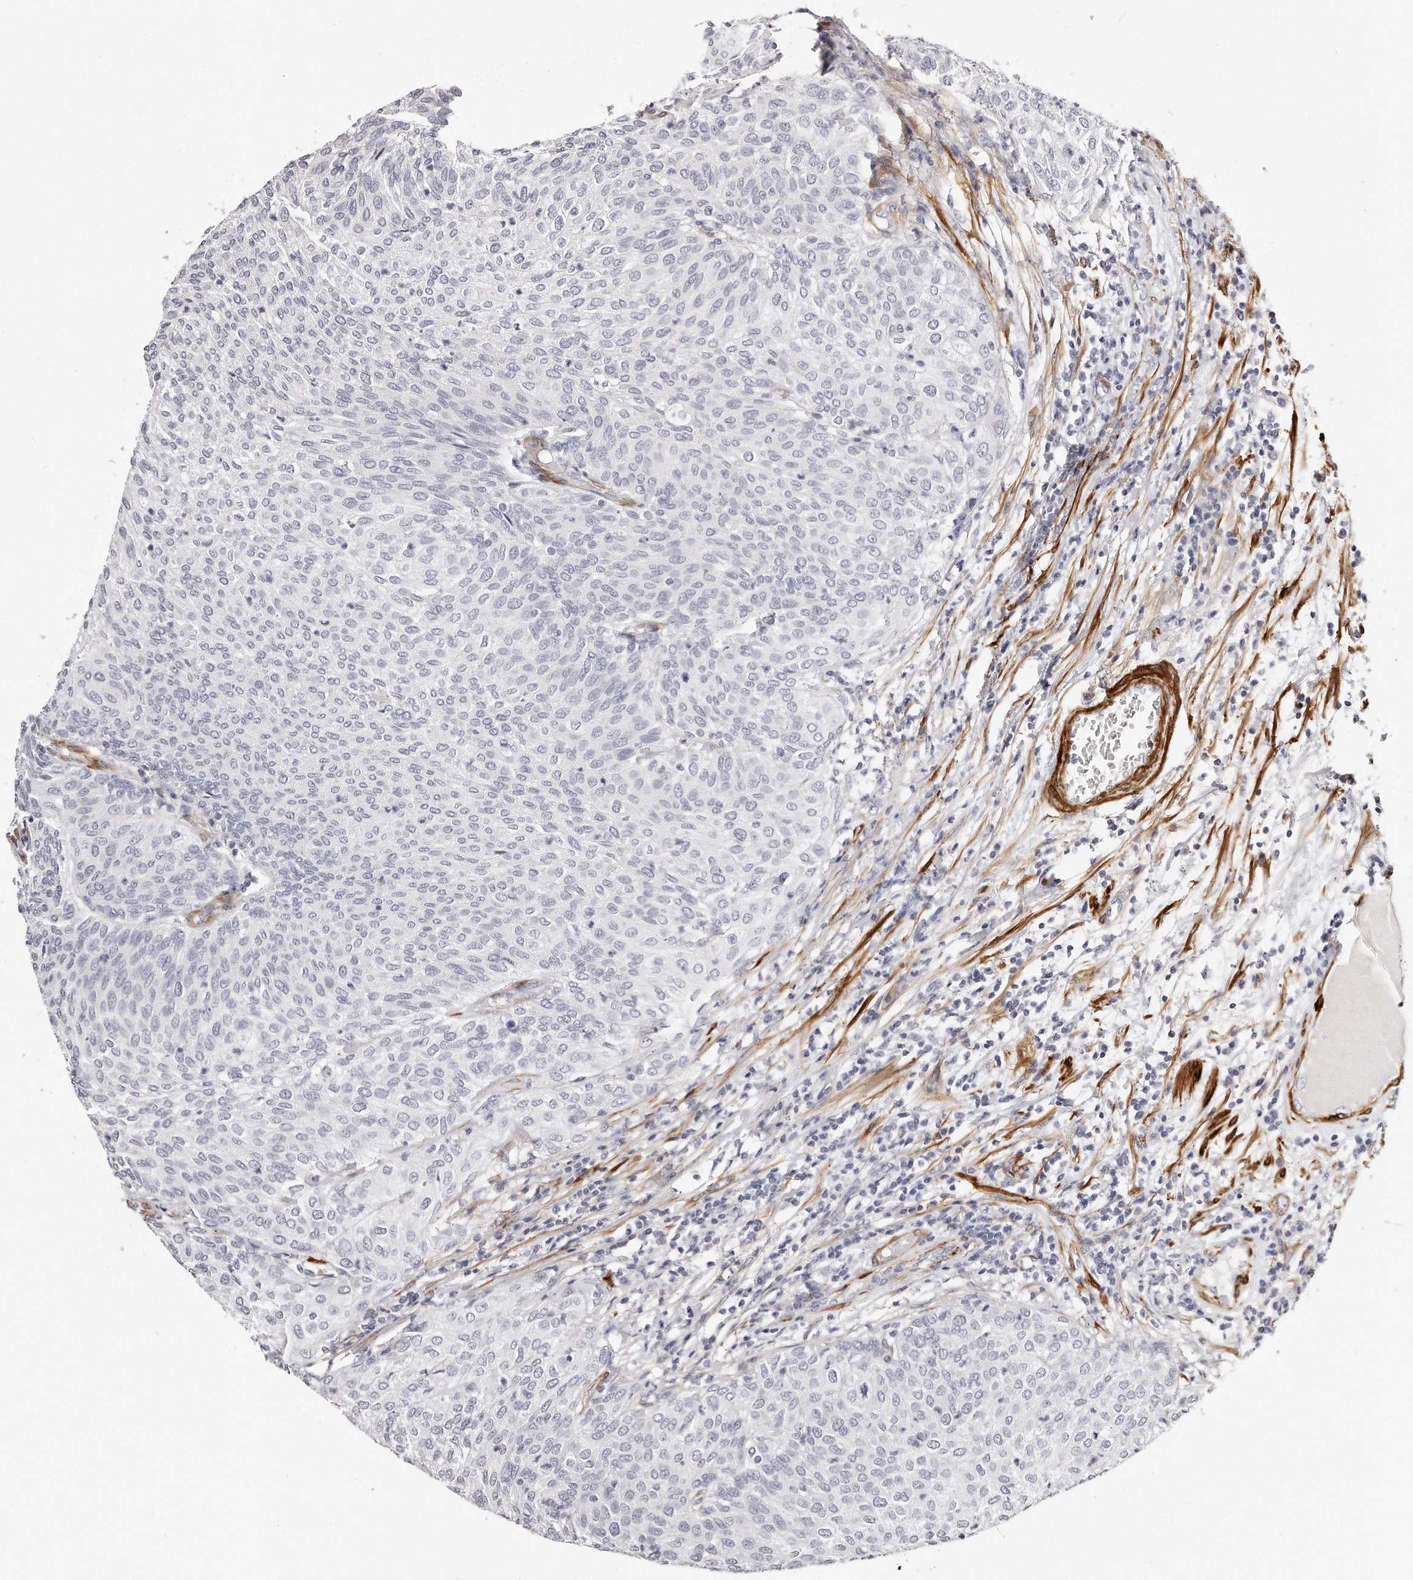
{"staining": {"intensity": "negative", "quantity": "none", "location": "none"}, "tissue": "urothelial cancer", "cell_type": "Tumor cells", "image_type": "cancer", "snomed": [{"axis": "morphology", "description": "Urothelial carcinoma, Low grade"}, {"axis": "topography", "description": "Urinary bladder"}], "caption": "Immunohistochemistry photomicrograph of urothelial carcinoma (low-grade) stained for a protein (brown), which displays no staining in tumor cells.", "gene": "LMOD1", "patient": {"sex": "female", "age": 79}}